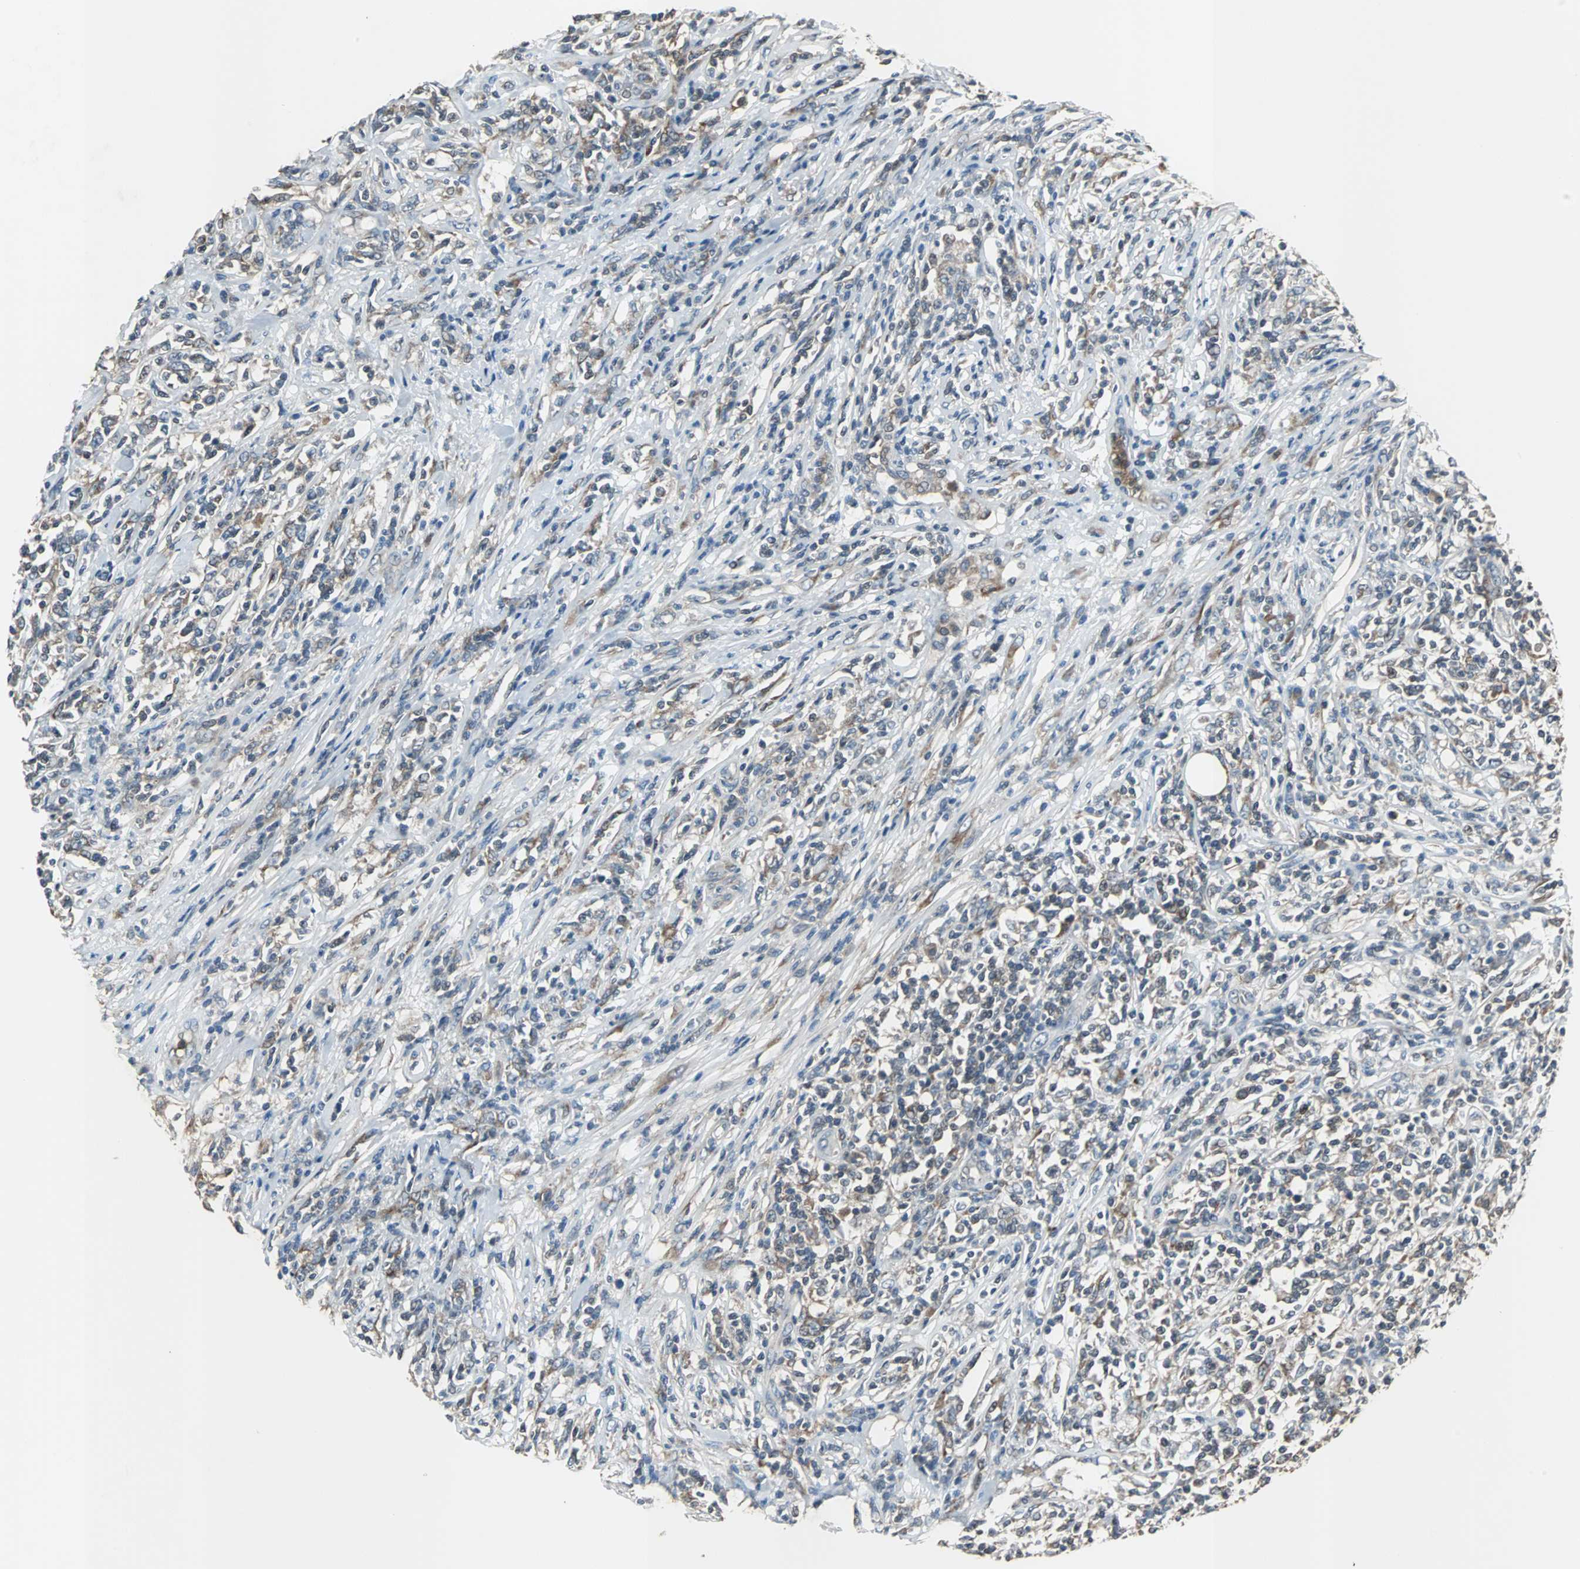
{"staining": {"intensity": "weak", "quantity": "<25%", "location": "cytoplasmic/membranous"}, "tissue": "lymphoma", "cell_type": "Tumor cells", "image_type": "cancer", "snomed": [{"axis": "morphology", "description": "Malignant lymphoma, non-Hodgkin's type, High grade"}, {"axis": "topography", "description": "Lymph node"}], "caption": "An image of high-grade malignant lymphoma, non-Hodgkin's type stained for a protein demonstrates no brown staining in tumor cells.", "gene": "SOS1", "patient": {"sex": "female", "age": 84}}